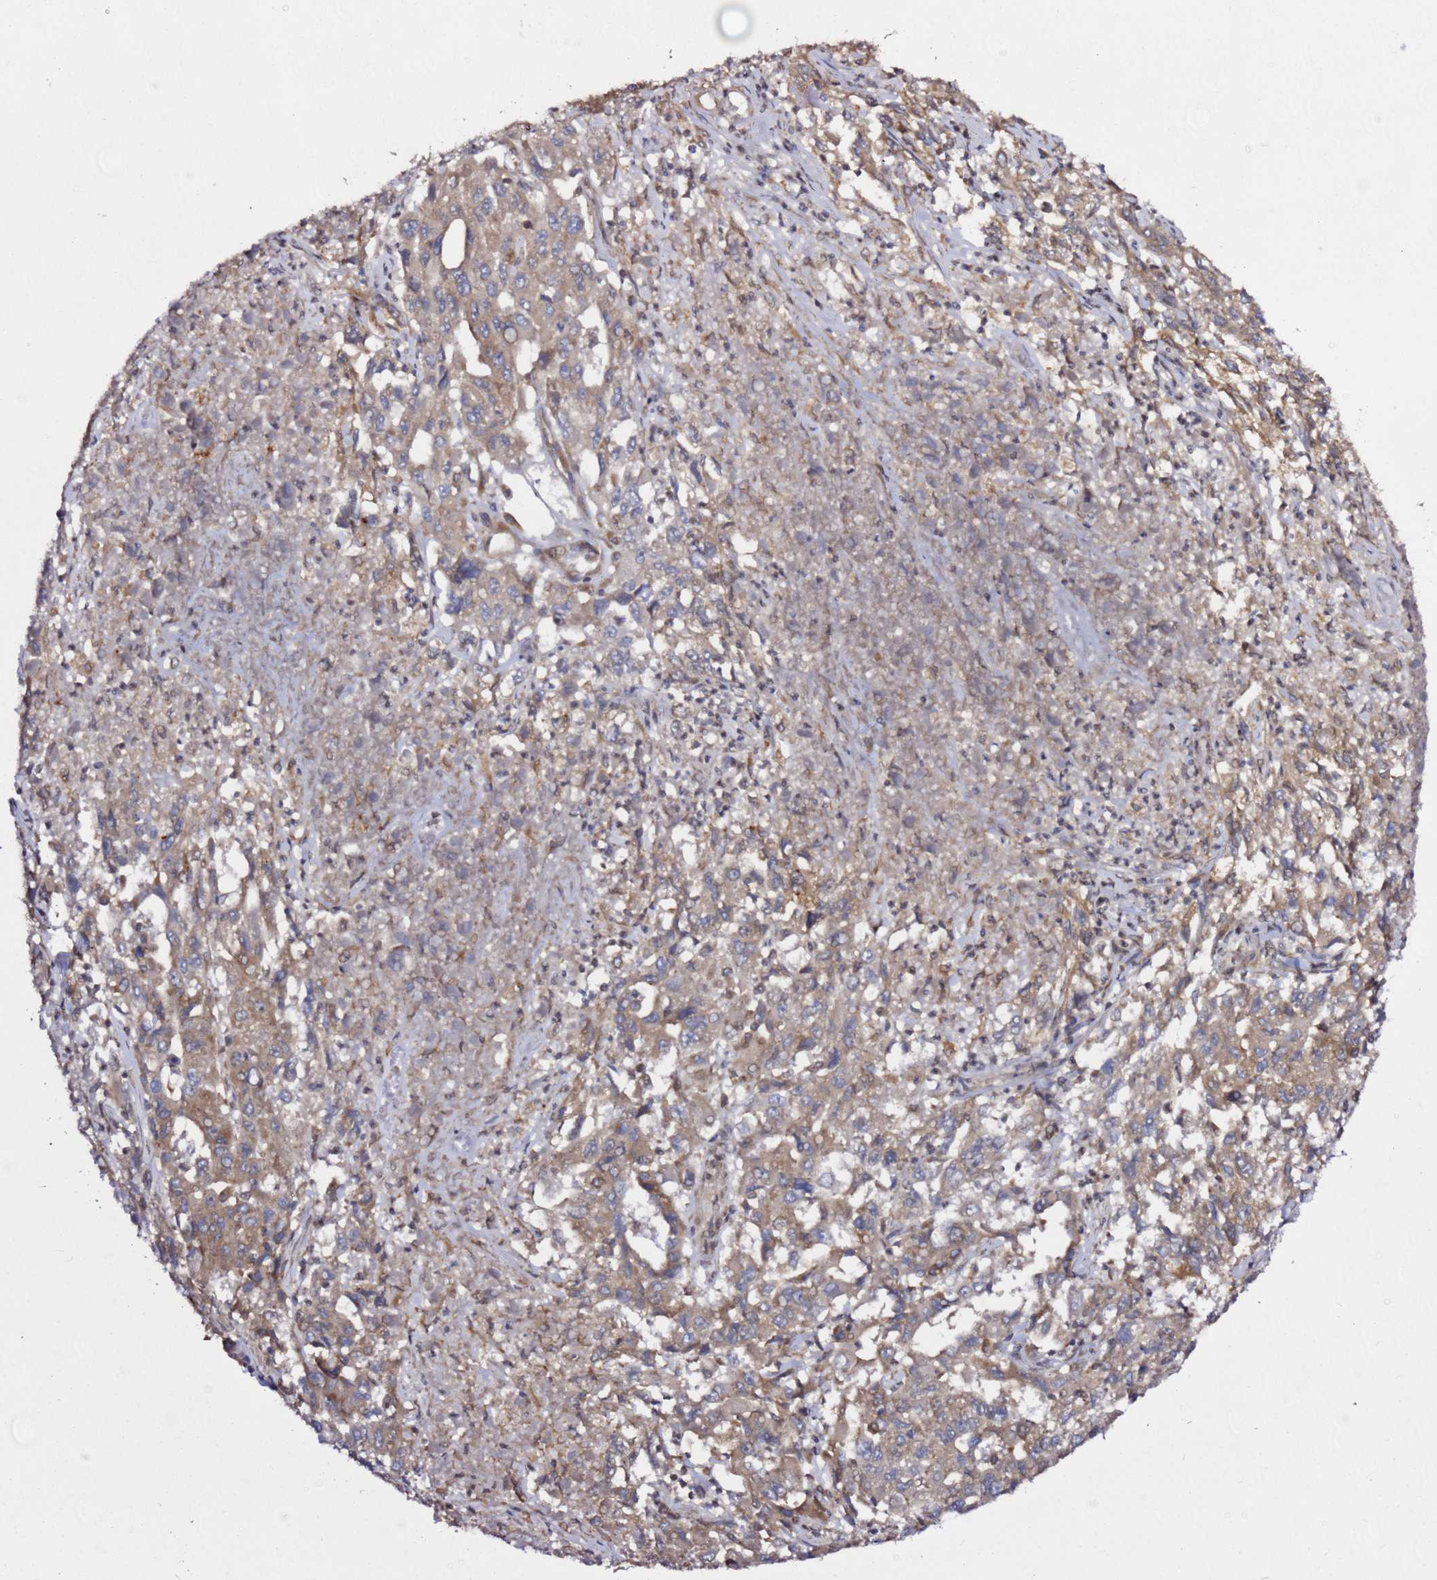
{"staining": {"intensity": "moderate", "quantity": ">75%", "location": "cytoplasmic/membranous"}, "tissue": "liver cancer", "cell_type": "Tumor cells", "image_type": "cancer", "snomed": [{"axis": "morphology", "description": "Carcinoma, Hepatocellular, NOS"}, {"axis": "topography", "description": "Liver"}], "caption": "Liver hepatocellular carcinoma stained with a protein marker reveals moderate staining in tumor cells.", "gene": "PRKAB2", "patient": {"sex": "male", "age": 63}}